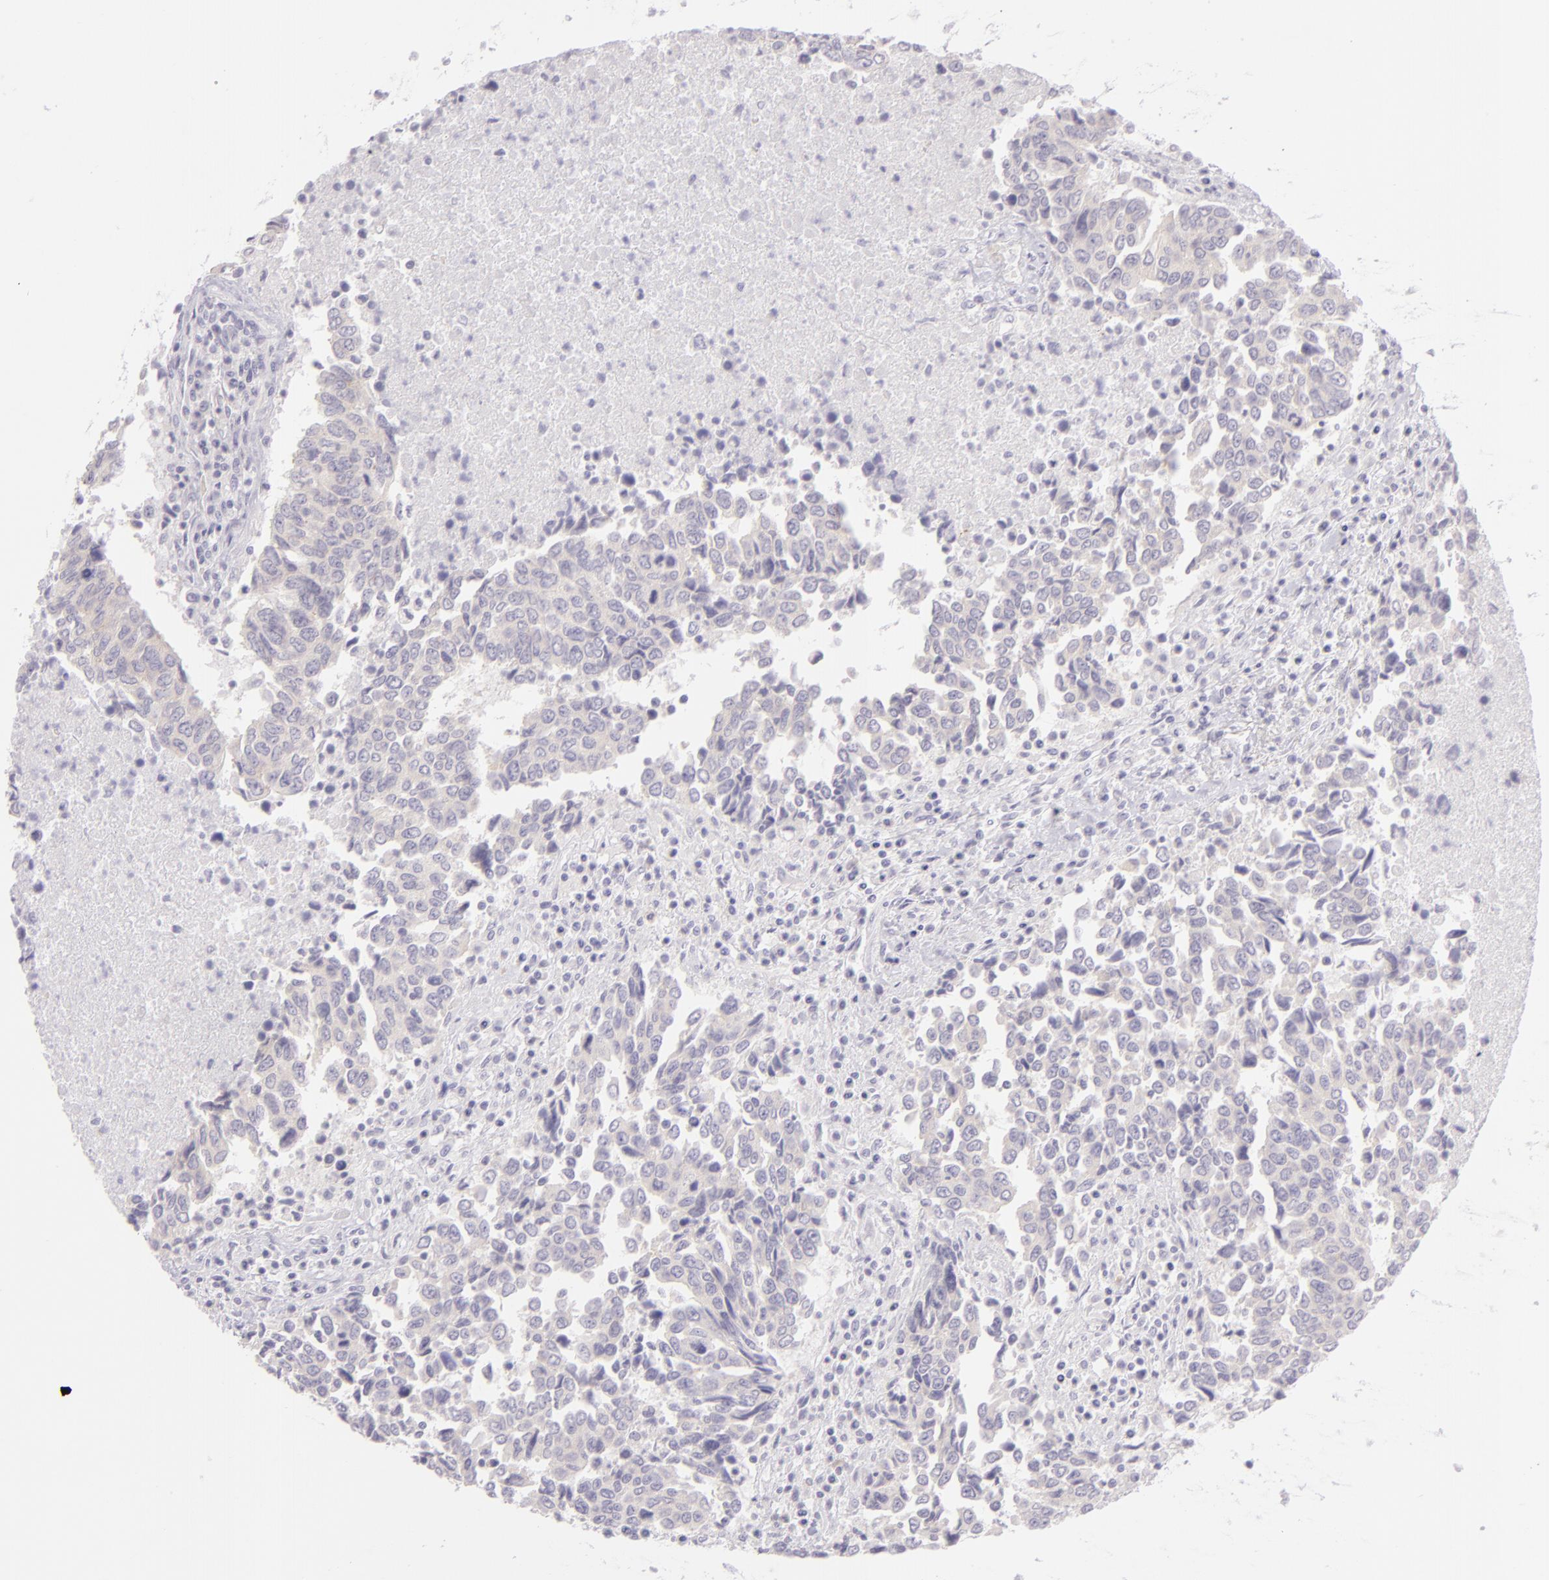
{"staining": {"intensity": "negative", "quantity": "none", "location": "none"}, "tissue": "urothelial cancer", "cell_type": "Tumor cells", "image_type": "cancer", "snomed": [{"axis": "morphology", "description": "Urothelial carcinoma, High grade"}, {"axis": "topography", "description": "Urinary bladder"}], "caption": "This is an IHC photomicrograph of human high-grade urothelial carcinoma. There is no staining in tumor cells.", "gene": "ZC3H7B", "patient": {"sex": "male", "age": 86}}